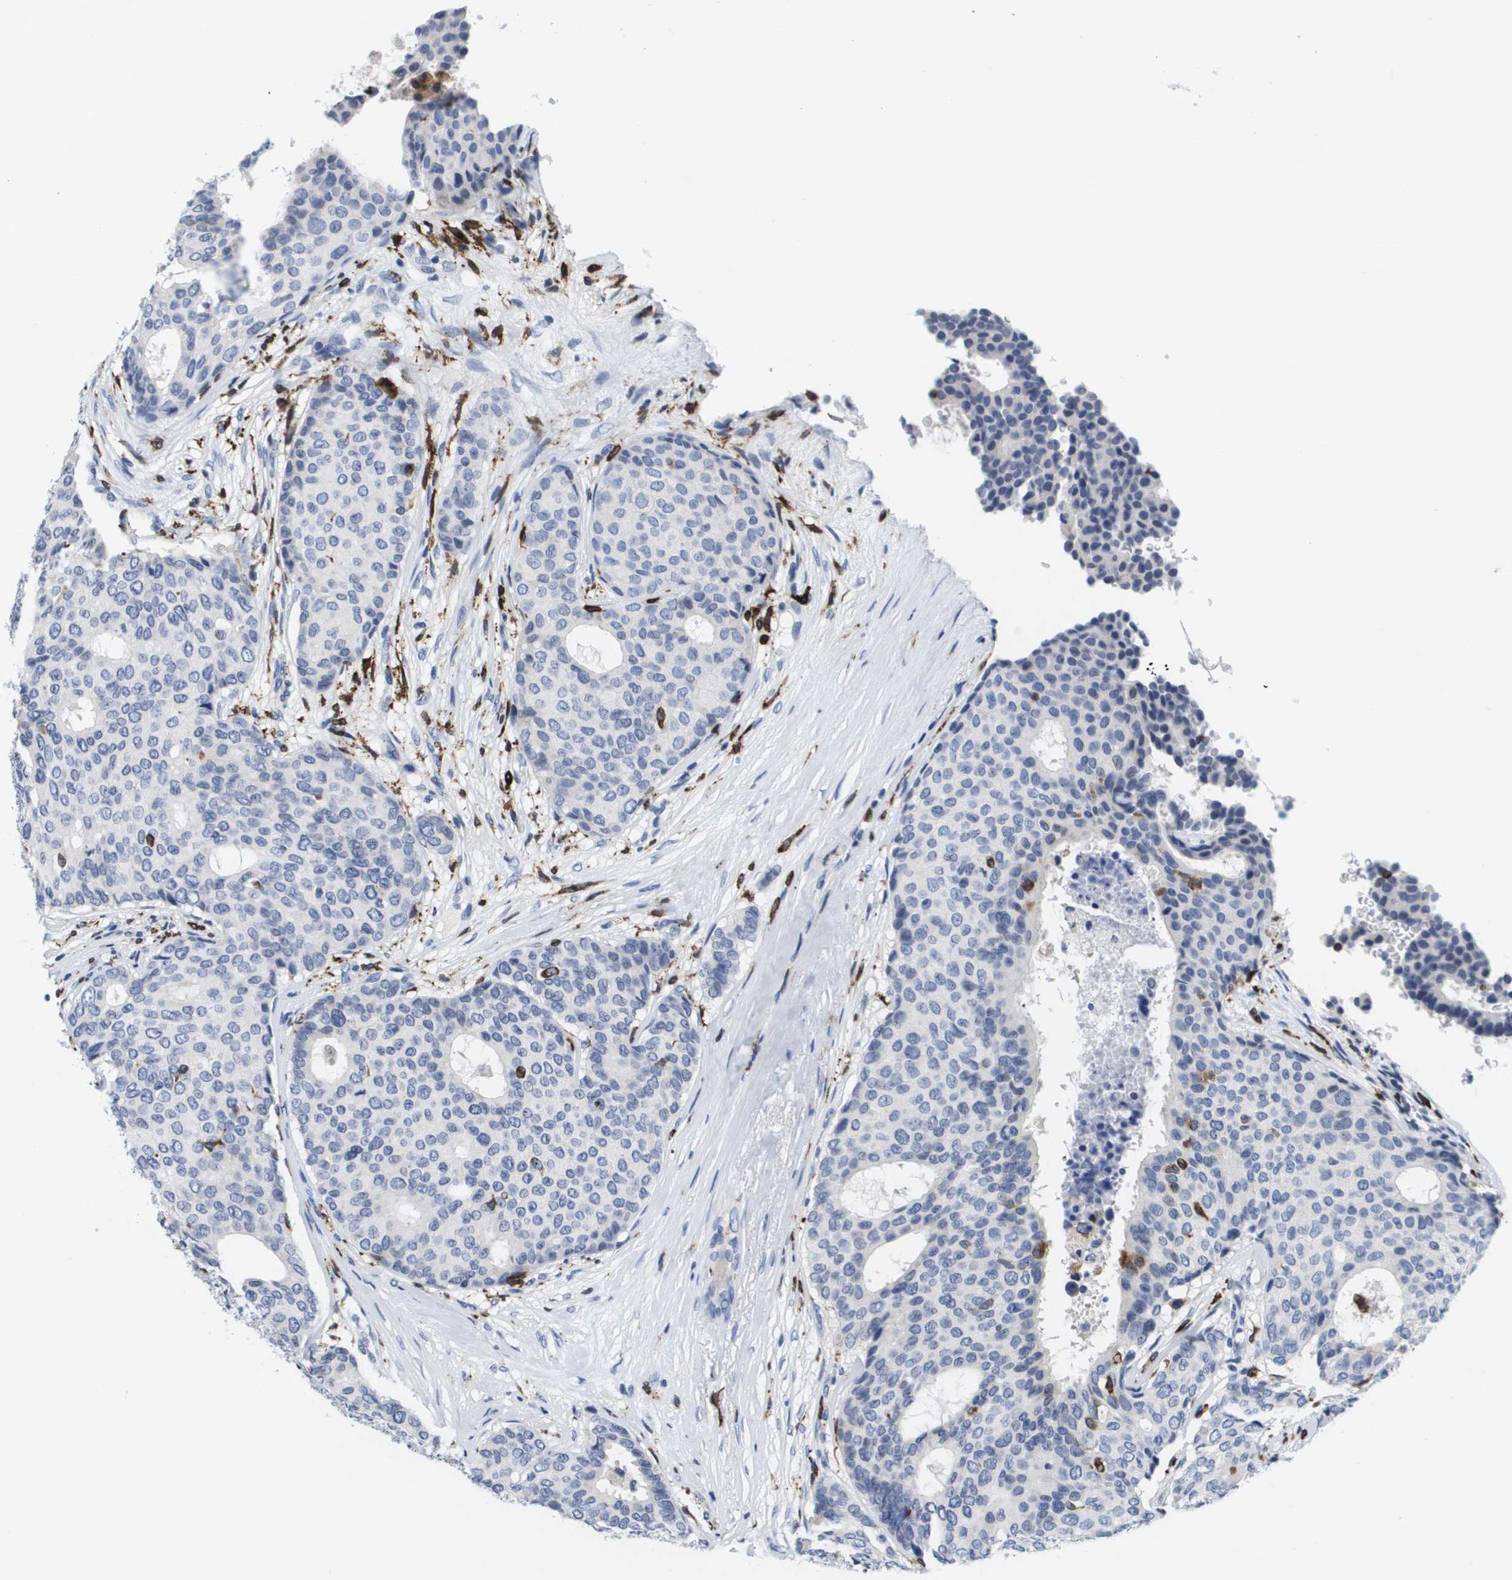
{"staining": {"intensity": "negative", "quantity": "none", "location": "none"}, "tissue": "breast cancer", "cell_type": "Tumor cells", "image_type": "cancer", "snomed": [{"axis": "morphology", "description": "Duct carcinoma"}, {"axis": "topography", "description": "Breast"}], "caption": "IHC of breast cancer (infiltrating ductal carcinoma) reveals no expression in tumor cells.", "gene": "HMOX1", "patient": {"sex": "female", "age": 75}}